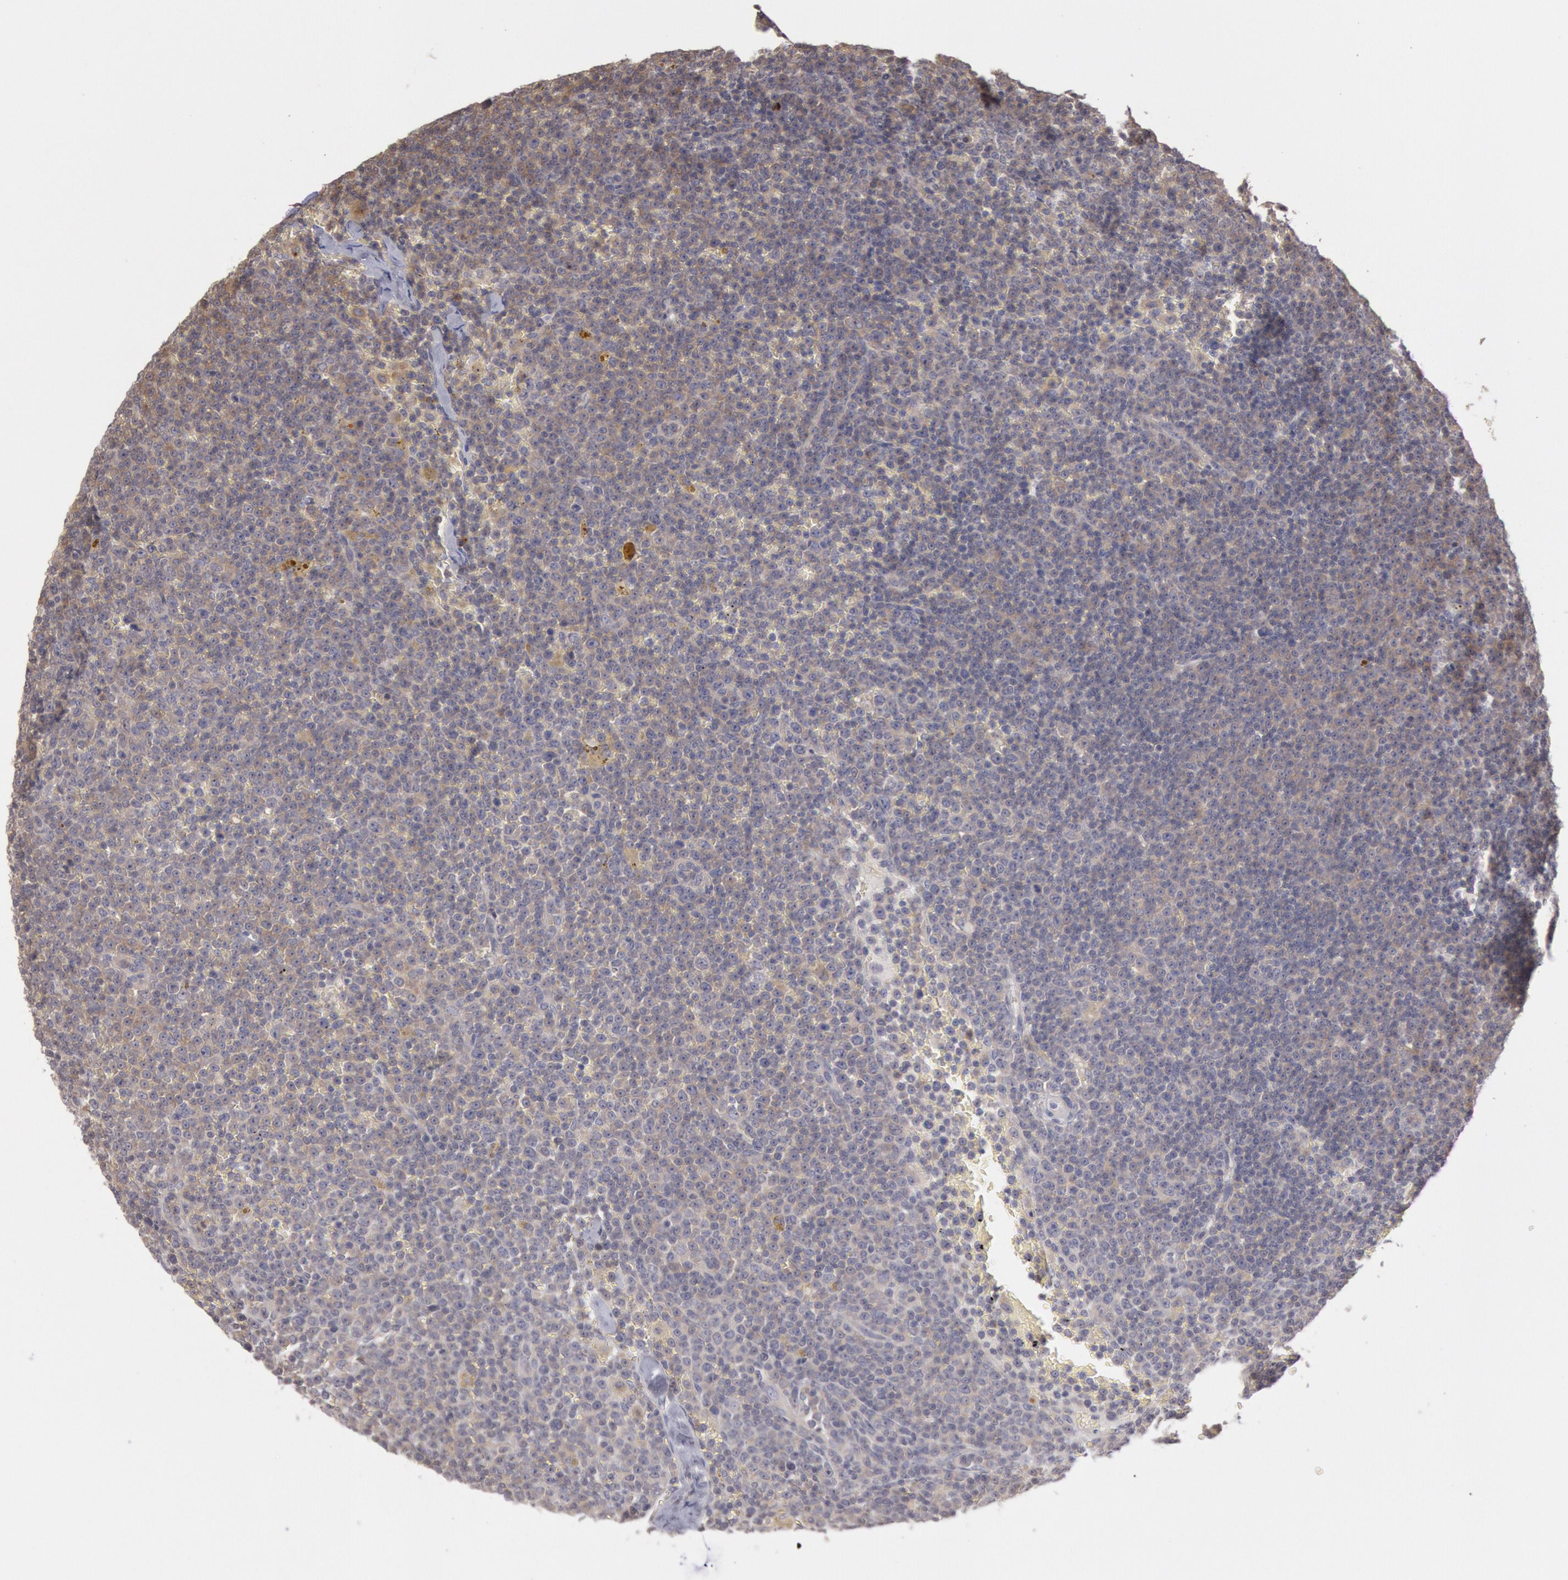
{"staining": {"intensity": "weak", "quantity": ">75%", "location": "cytoplasmic/membranous"}, "tissue": "lymphoma", "cell_type": "Tumor cells", "image_type": "cancer", "snomed": [{"axis": "morphology", "description": "Malignant lymphoma, non-Hodgkin's type, Low grade"}, {"axis": "topography", "description": "Lymph node"}], "caption": "Protein analysis of malignant lymphoma, non-Hodgkin's type (low-grade) tissue shows weak cytoplasmic/membranous positivity in about >75% of tumor cells. (Stains: DAB (3,3'-diaminobenzidine) in brown, nuclei in blue, Microscopy: brightfield microscopy at high magnification).", "gene": "PLA2G6", "patient": {"sex": "male", "age": 50}}